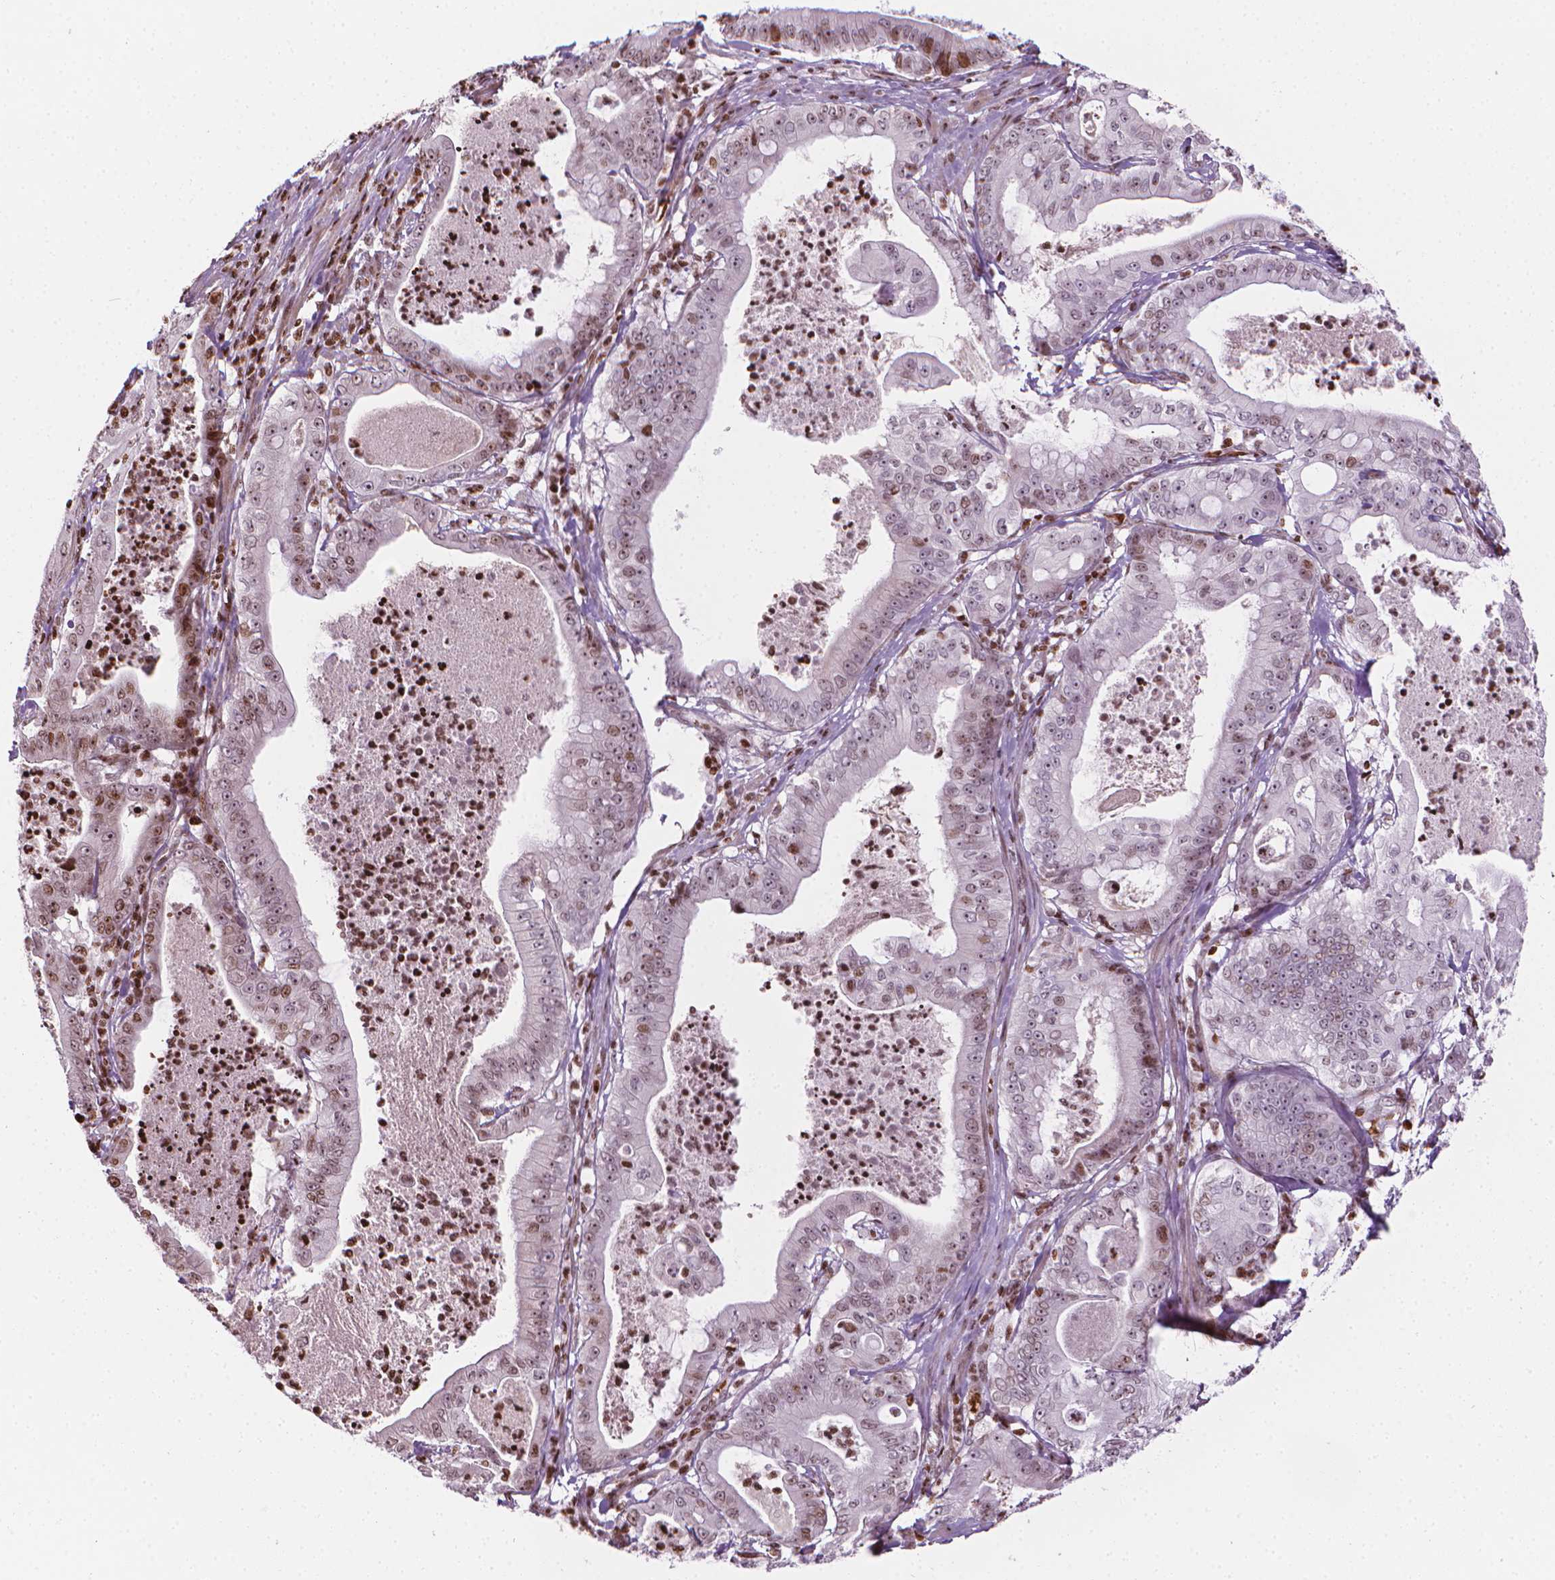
{"staining": {"intensity": "moderate", "quantity": "<25%", "location": "nuclear"}, "tissue": "pancreatic cancer", "cell_type": "Tumor cells", "image_type": "cancer", "snomed": [{"axis": "morphology", "description": "Adenocarcinoma, NOS"}, {"axis": "topography", "description": "Pancreas"}], "caption": "The image reveals staining of pancreatic cancer (adenocarcinoma), revealing moderate nuclear protein positivity (brown color) within tumor cells.", "gene": "PIP4K2A", "patient": {"sex": "male", "age": 71}}